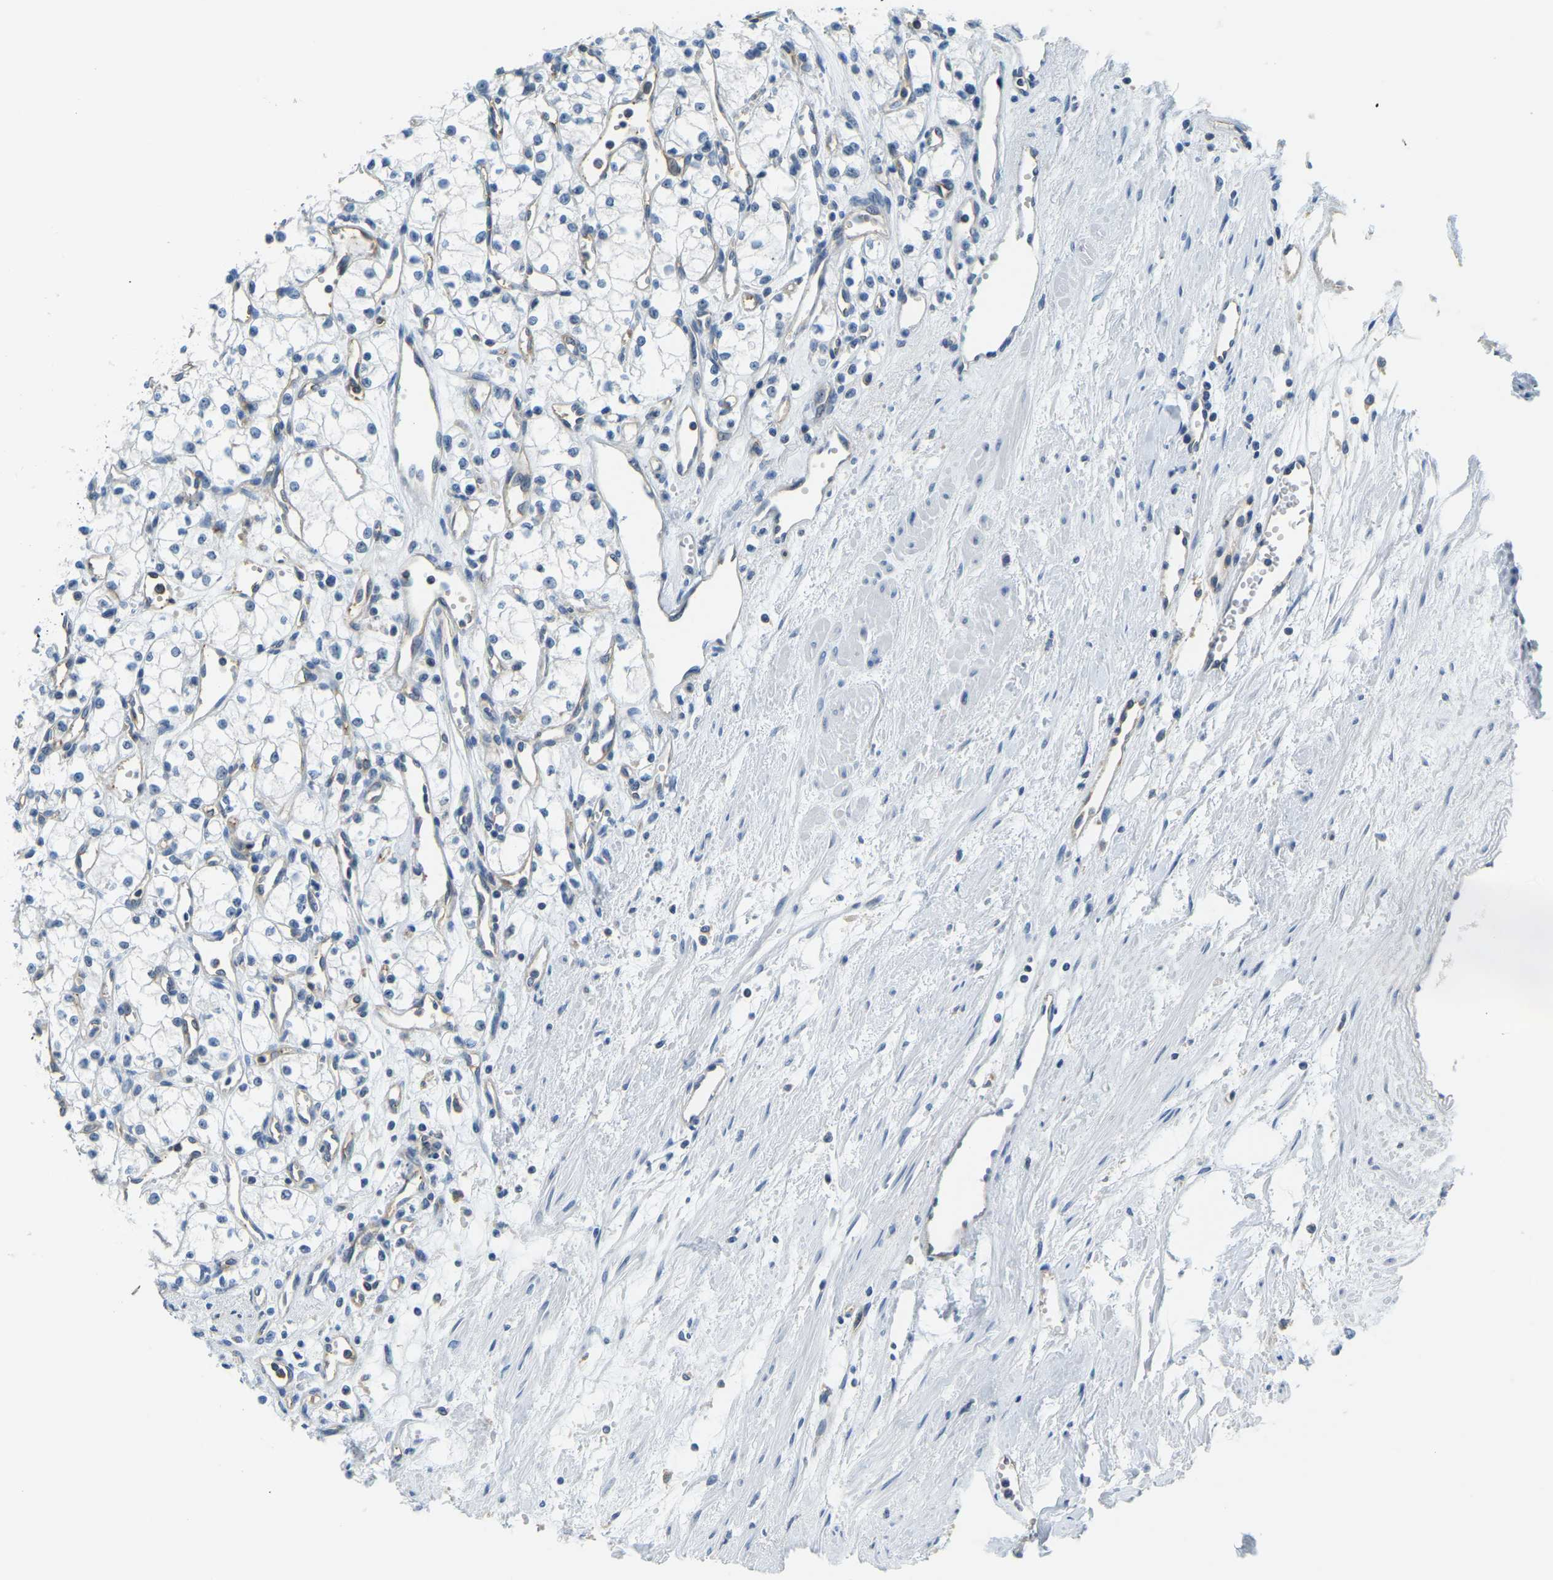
{"staining": {"intensity": "negative", "quantity": "none", "location": "none"}, "tissue": "renal cancer", "cell_type": "Tumor cells", "image_type": "cancer", "snomed": [{"axis": "morphology", "description": "Adenocarcinoma, NOS"}, {"axis": "topography", "description": "Kidney"}], "caption": "The photomicrograph exhibits no staining of tumor cells in renal adenocarcinoma. The staining was performed using DAB to visualize the protein expression in brown, while the nuclei were stained in blue with hematoxylin (Magnification: 20x).", "gene": "RRP1", "patient": {"sex": "male", "age": 59}}